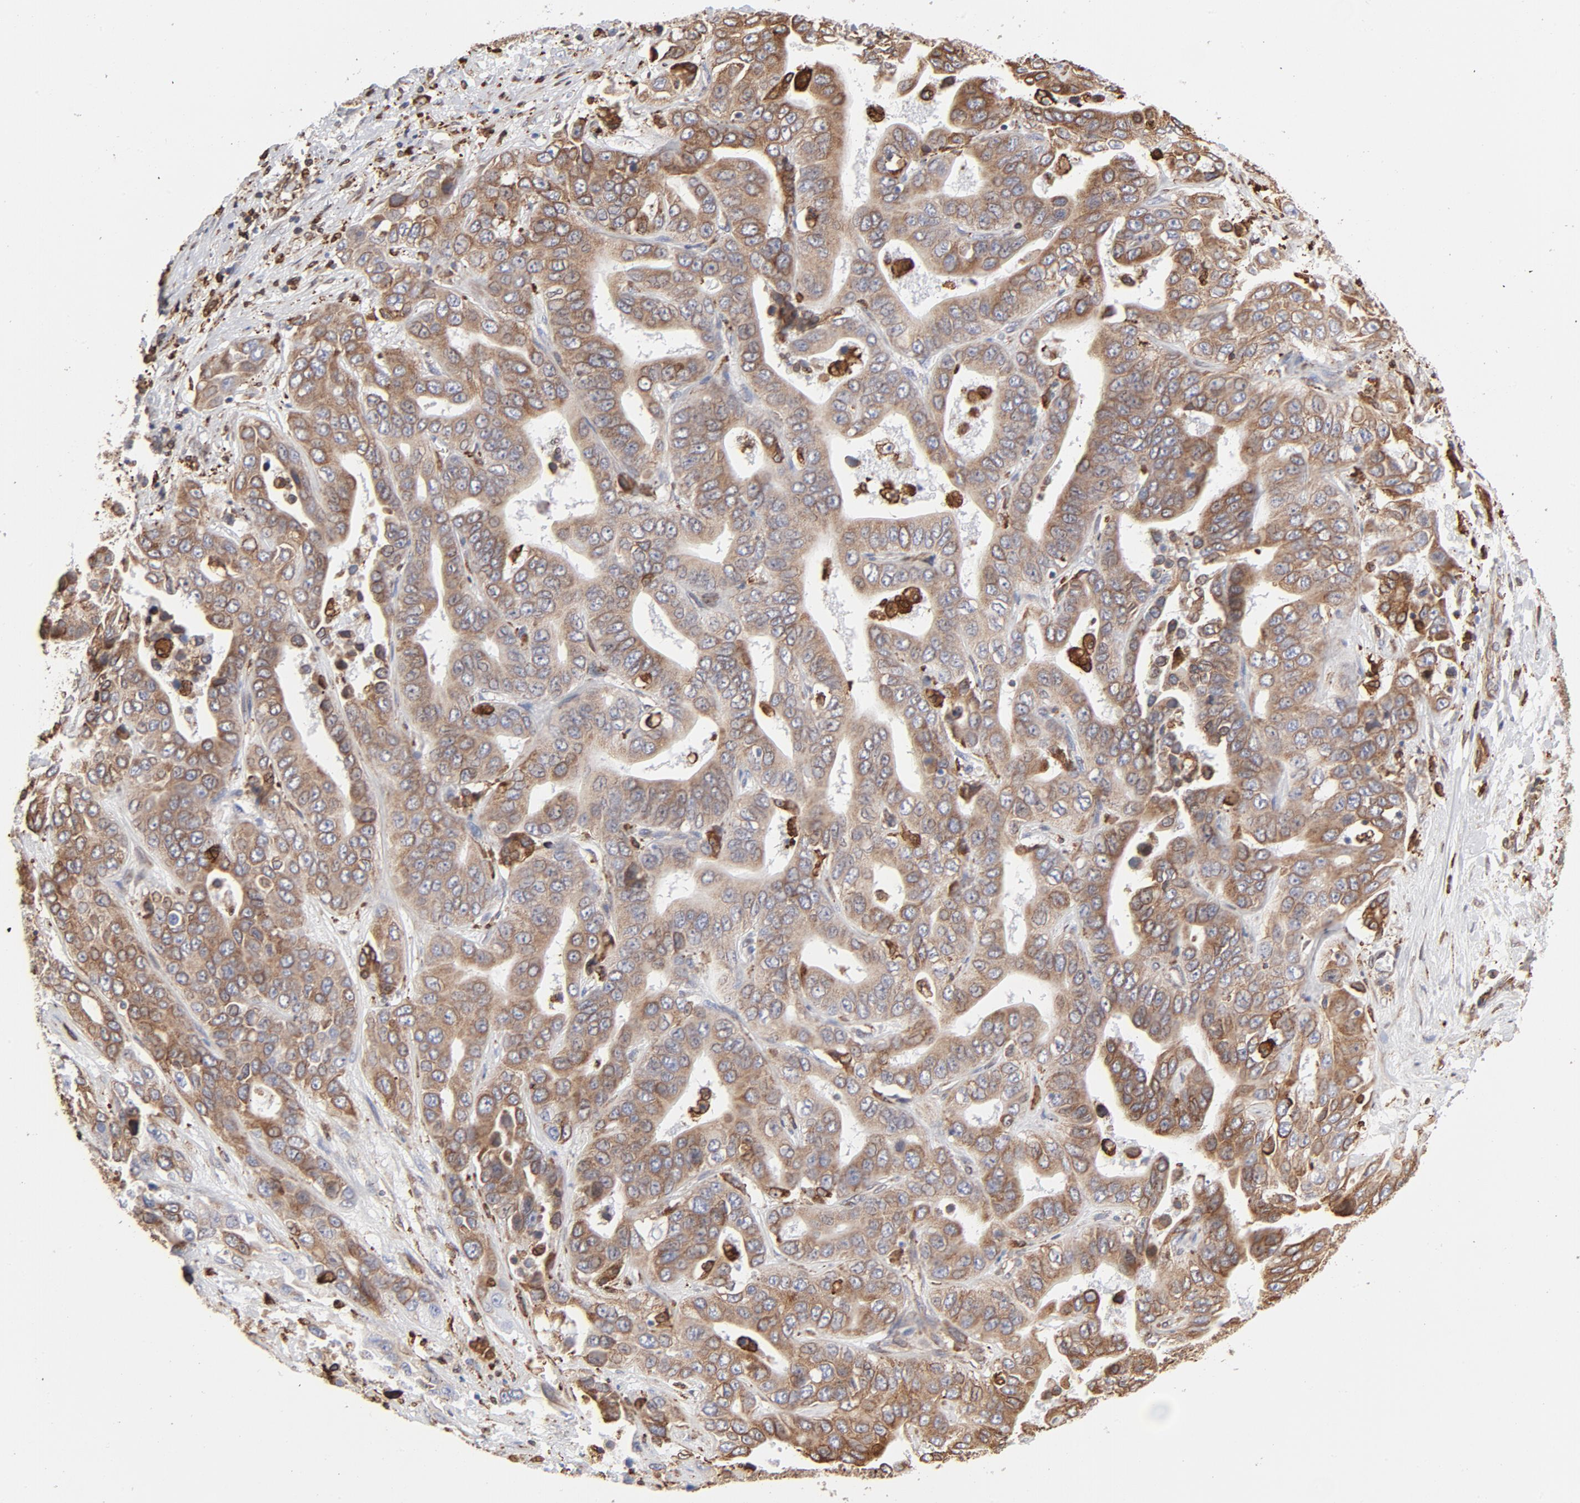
{"staining": {"intensity": "weak", "quantity": ">75%", "location": "cytoplasmic/membranous"}, "tissue": "liver cancer", "cell_type": "Tumor cells", "image_type": "cancer", "snomed": [{"axis": "morphology", "description": "Cholangiocarcinoma"}, {"axis": "topography", "description": "Liver"}], "caption": "Human liver cancer stained with a brown dye exhibits weak cytoplasmic/membranous positive staining in about >75% of tumor cells.", "gene": "CANX", "patient": {"sex": "female", "age": 52}}